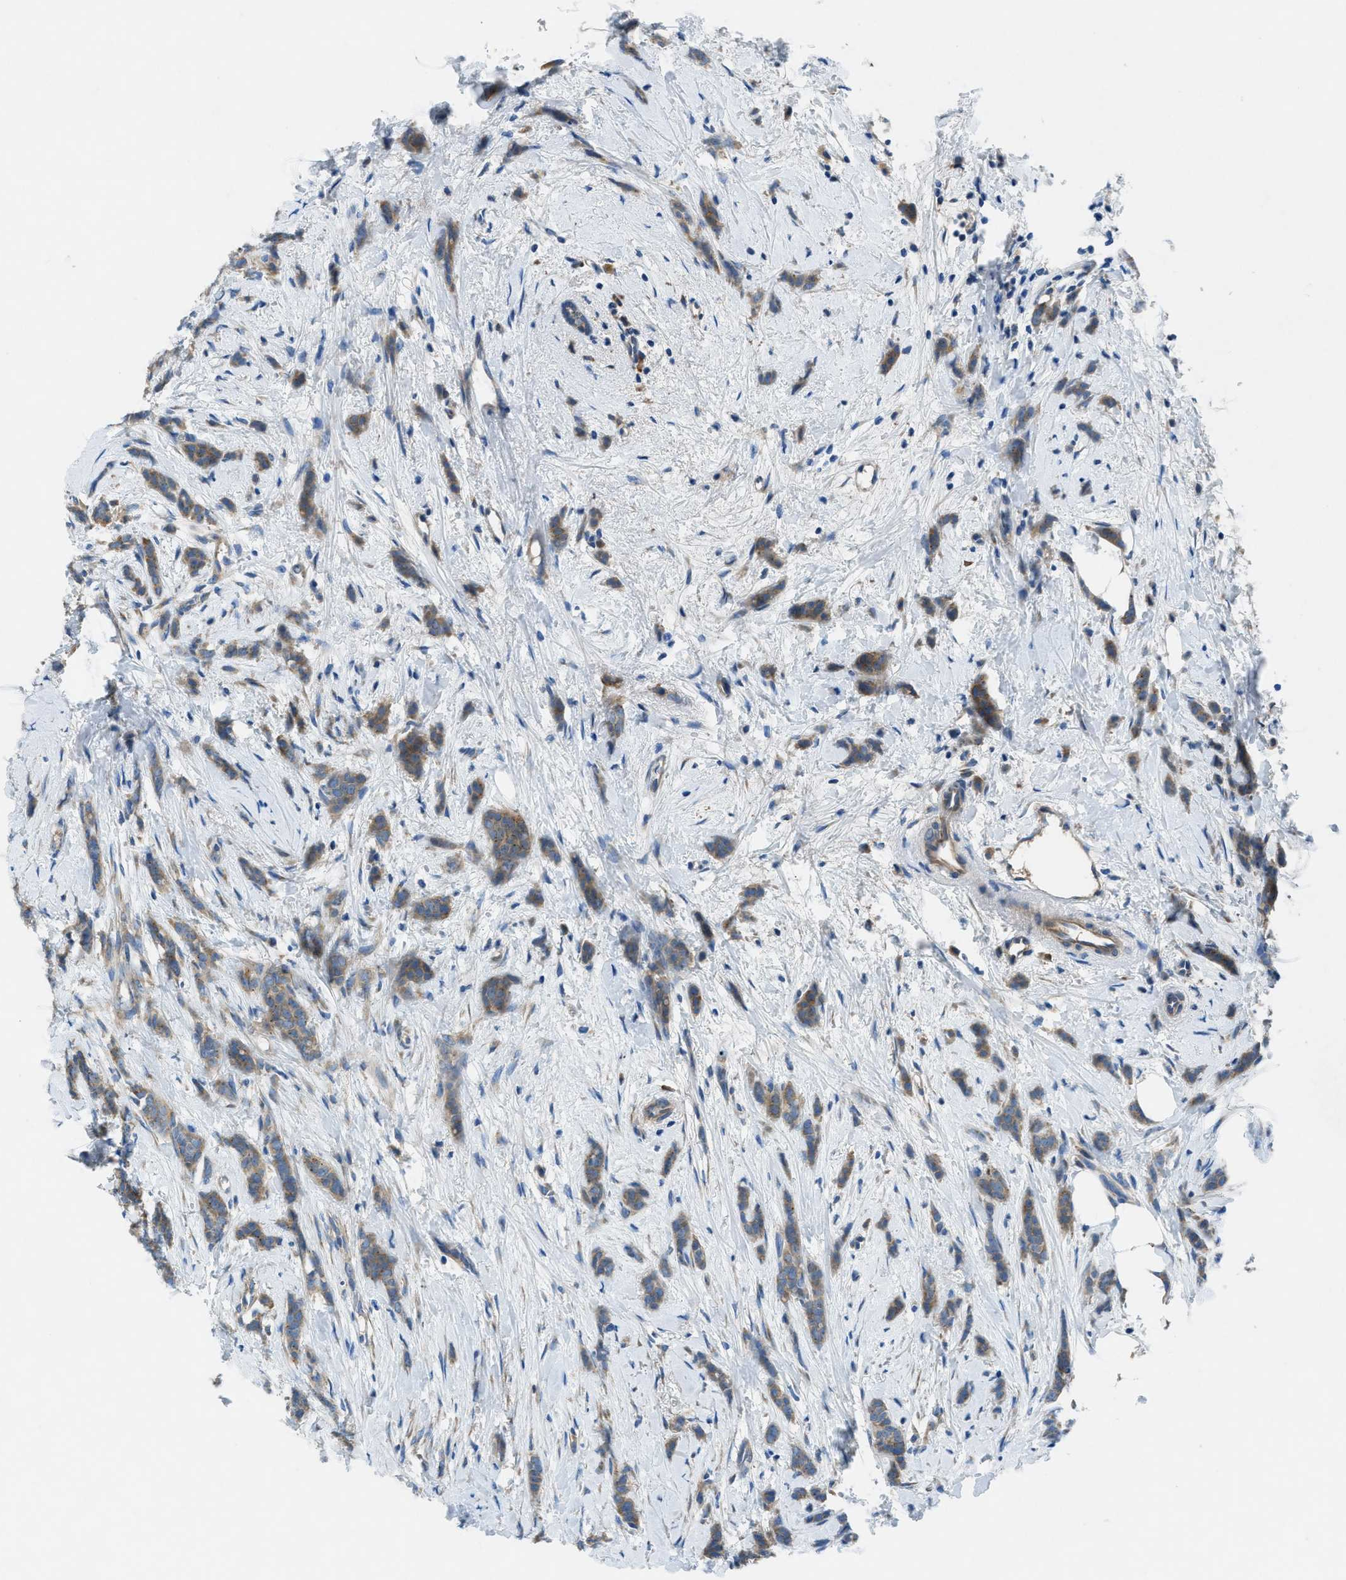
{"staining": {"intensity": "moderate", "quantity": ">75%", "location": "cytoplasmic/membranous"}, "tissue": "breast cancer", "cell_type": "Tumor cells", "image_type": "cancer", "snomed": [{"axis": "morphology", "description": "Lobular carcinoma, in situ"}, {"axis": "morphology", "description": "Lobular carcinoma"}, {"axis": "topography", "description": "Breast"}], "caption": "An image showing moderate cytoplasmic/membranous positivity in approximately >75% of tumor cells in breast lobular carcinoma in situ, as visualized by brown immunohistochemical staining.", "gene": "MAP3K20", "patient": {"sex": "female", "age": 41}}